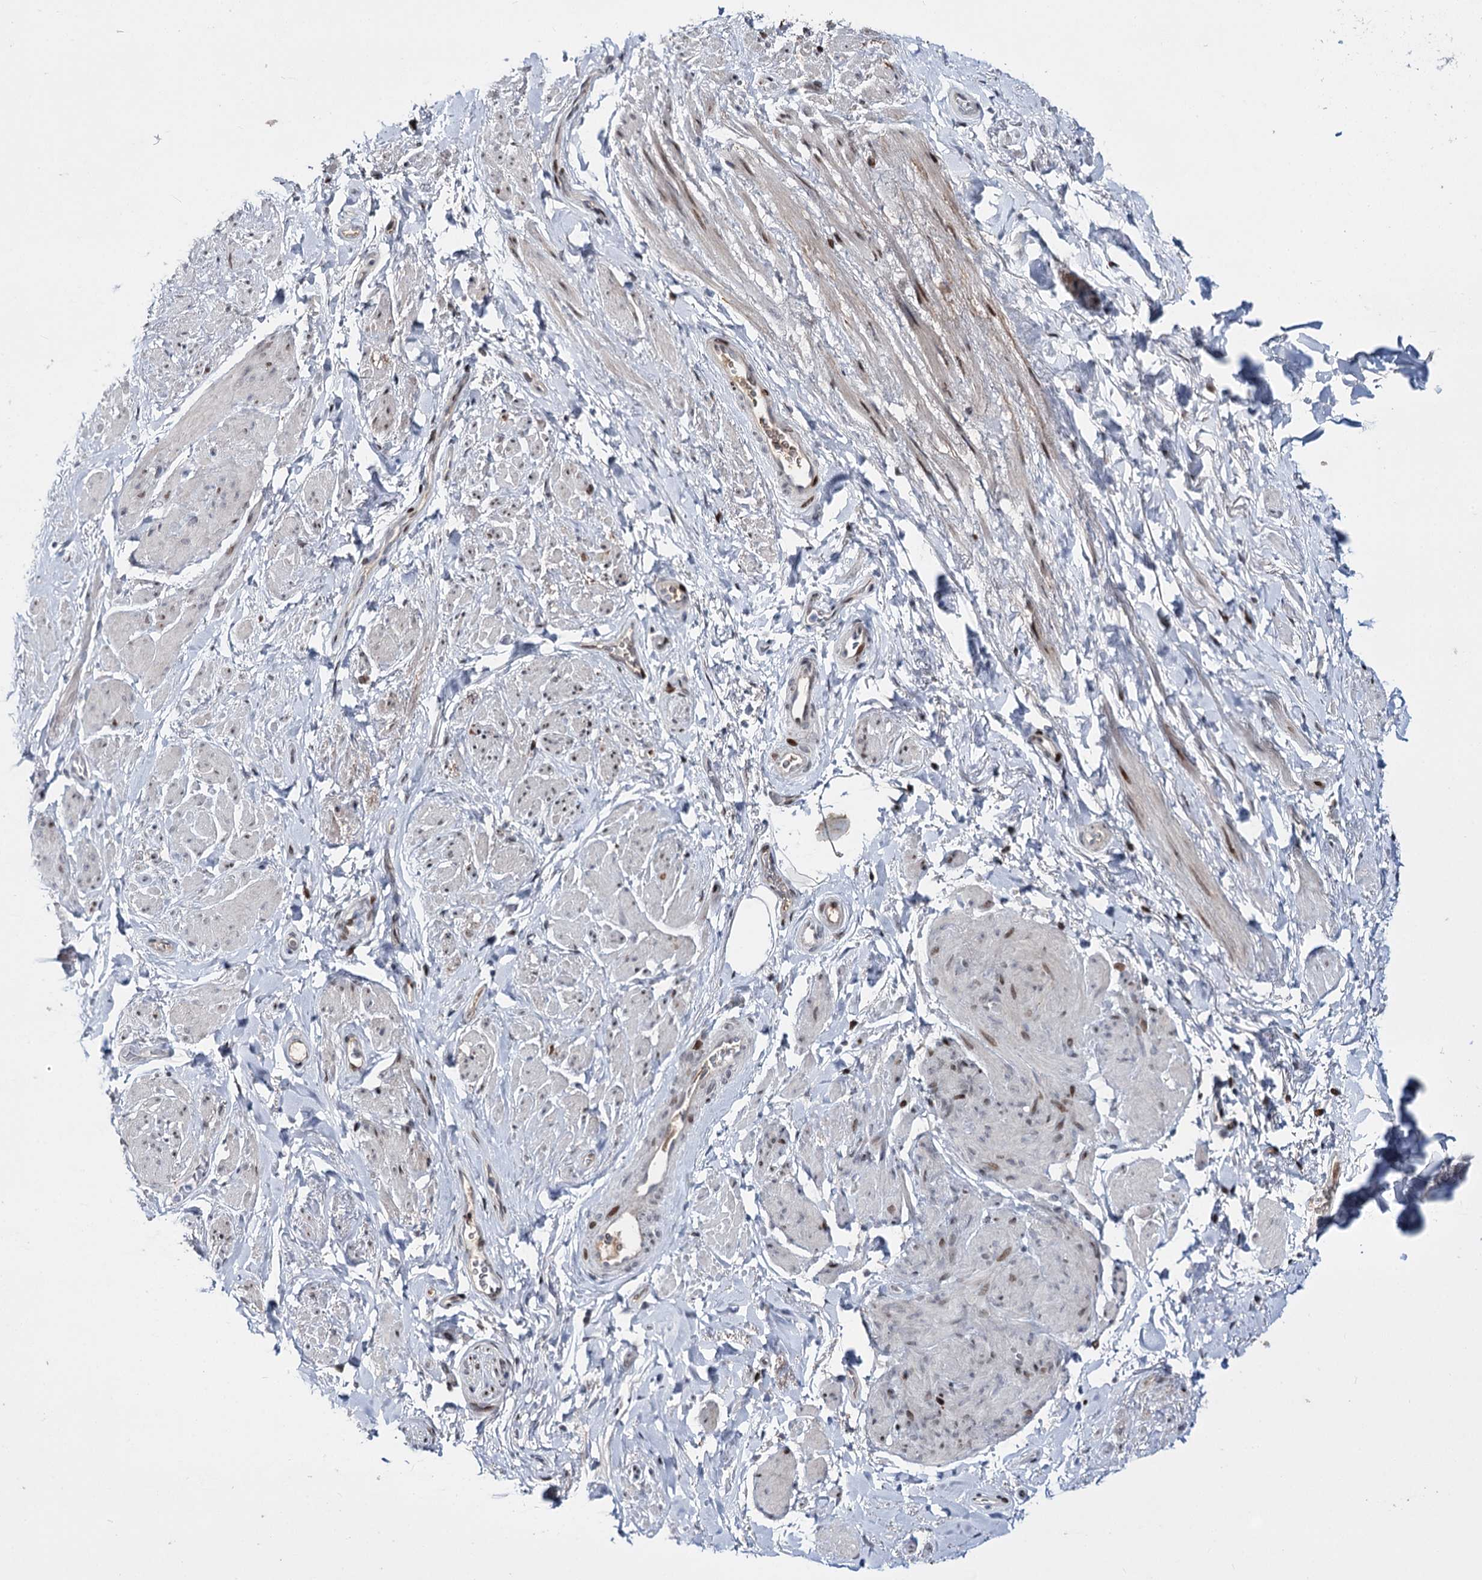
{"staining": {"intensity": "moderate", "quantity": "<25%", "location": "nuclear"}, "tissue": "smooth muscle", "cell_type": "Smooth muscle cells", "image_type": "normal", "snomed": [{"axis": "morphology", "description": "Normal tissue, NOS"}, {"axis": "topography", "description": "Smooth muscle"}, {"axis": "topography", "description": "Peripheral nerve tissue"}], "caption": "DAB (3,3'-diaminobenzidine) immunohistochemical staining of unremarkable human smooth muscle exhibits moderate nuclear protein expression in approximately <25% of smooth muscle cells.", "gene": "ITFG2", "patient": {"sex": "male", "age": 69}}